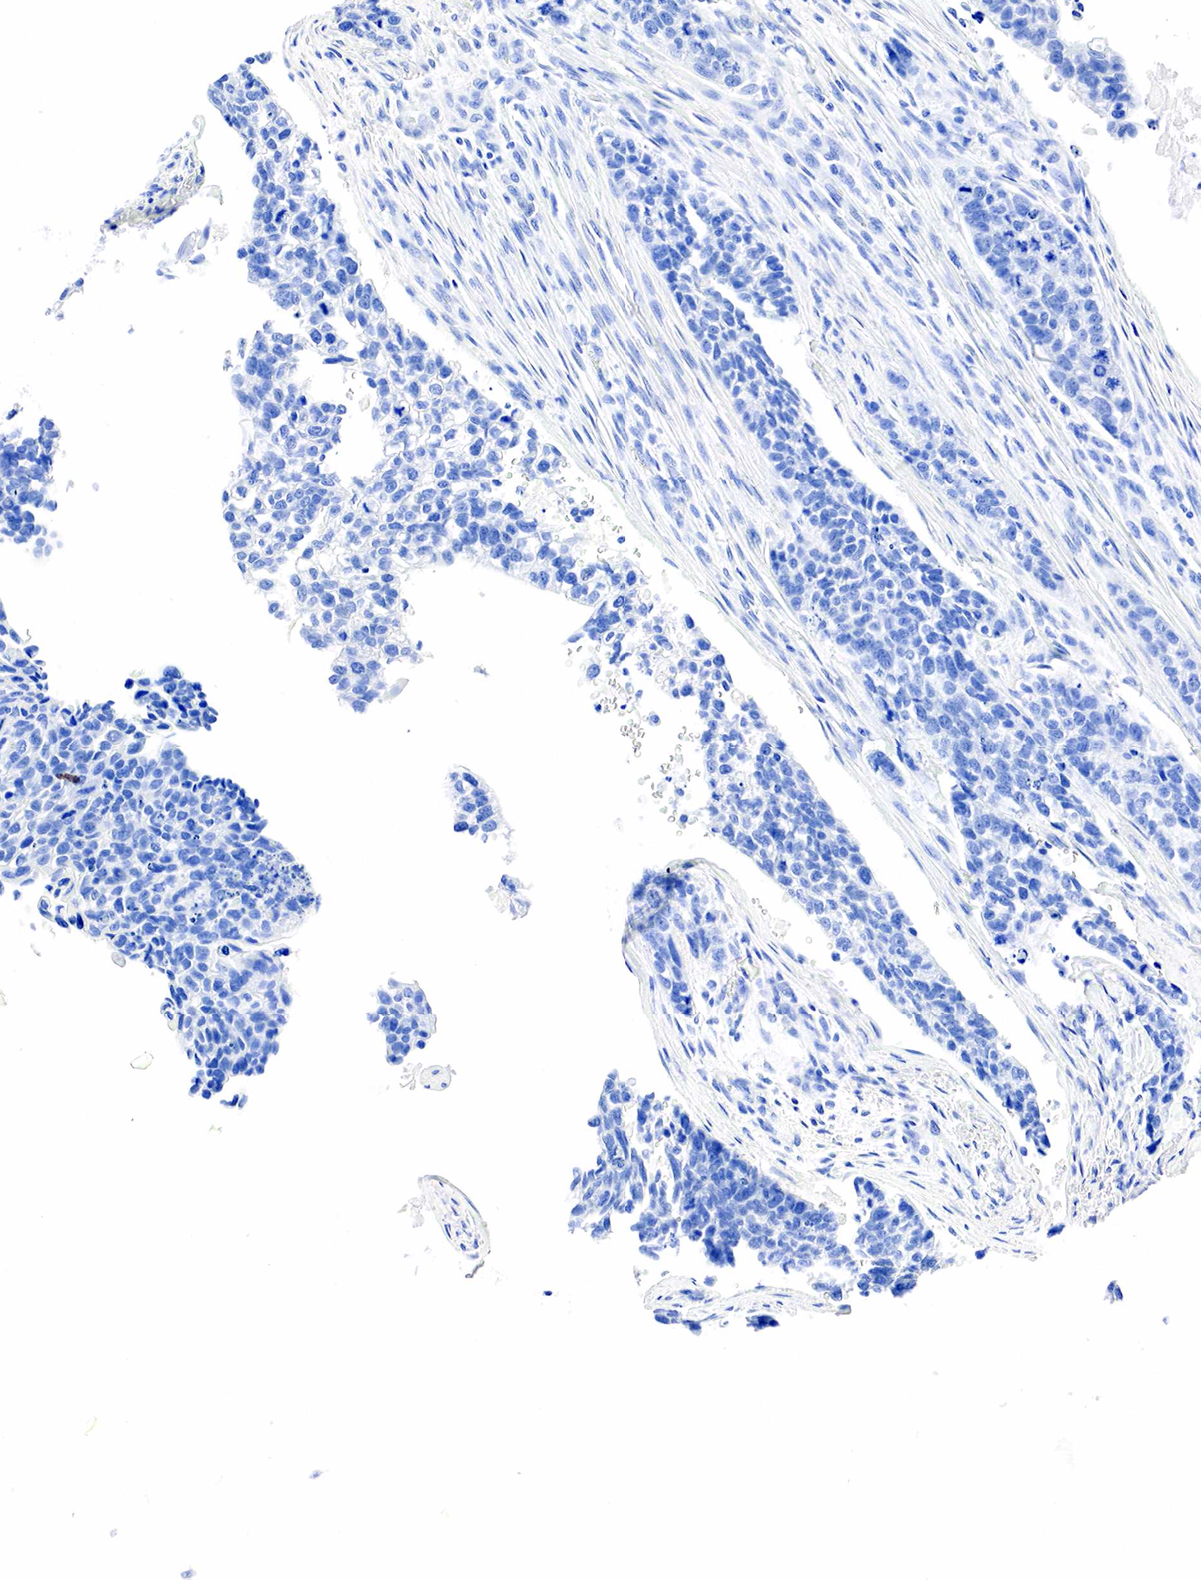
{"staining": {"intensity": "negative", "quantity": "none", "location": "none"}, "tissue": "lung cancer", "cell_type": "Tumor cells", "image_type": "cancer", "snomed": [{"axis": "morphology", "description": "Squamous cell carcinoma, NOS"}, {"axis": "topography", "description": "Lymph node"}, {"axis": "topography", "description": "Lung"}], "caption": "This is a micrograph of IHC staining of lung cancer, which shows no staining in tumor cells.", "gene": "PTH", "patient": {"sex": "male", "age": 74}}